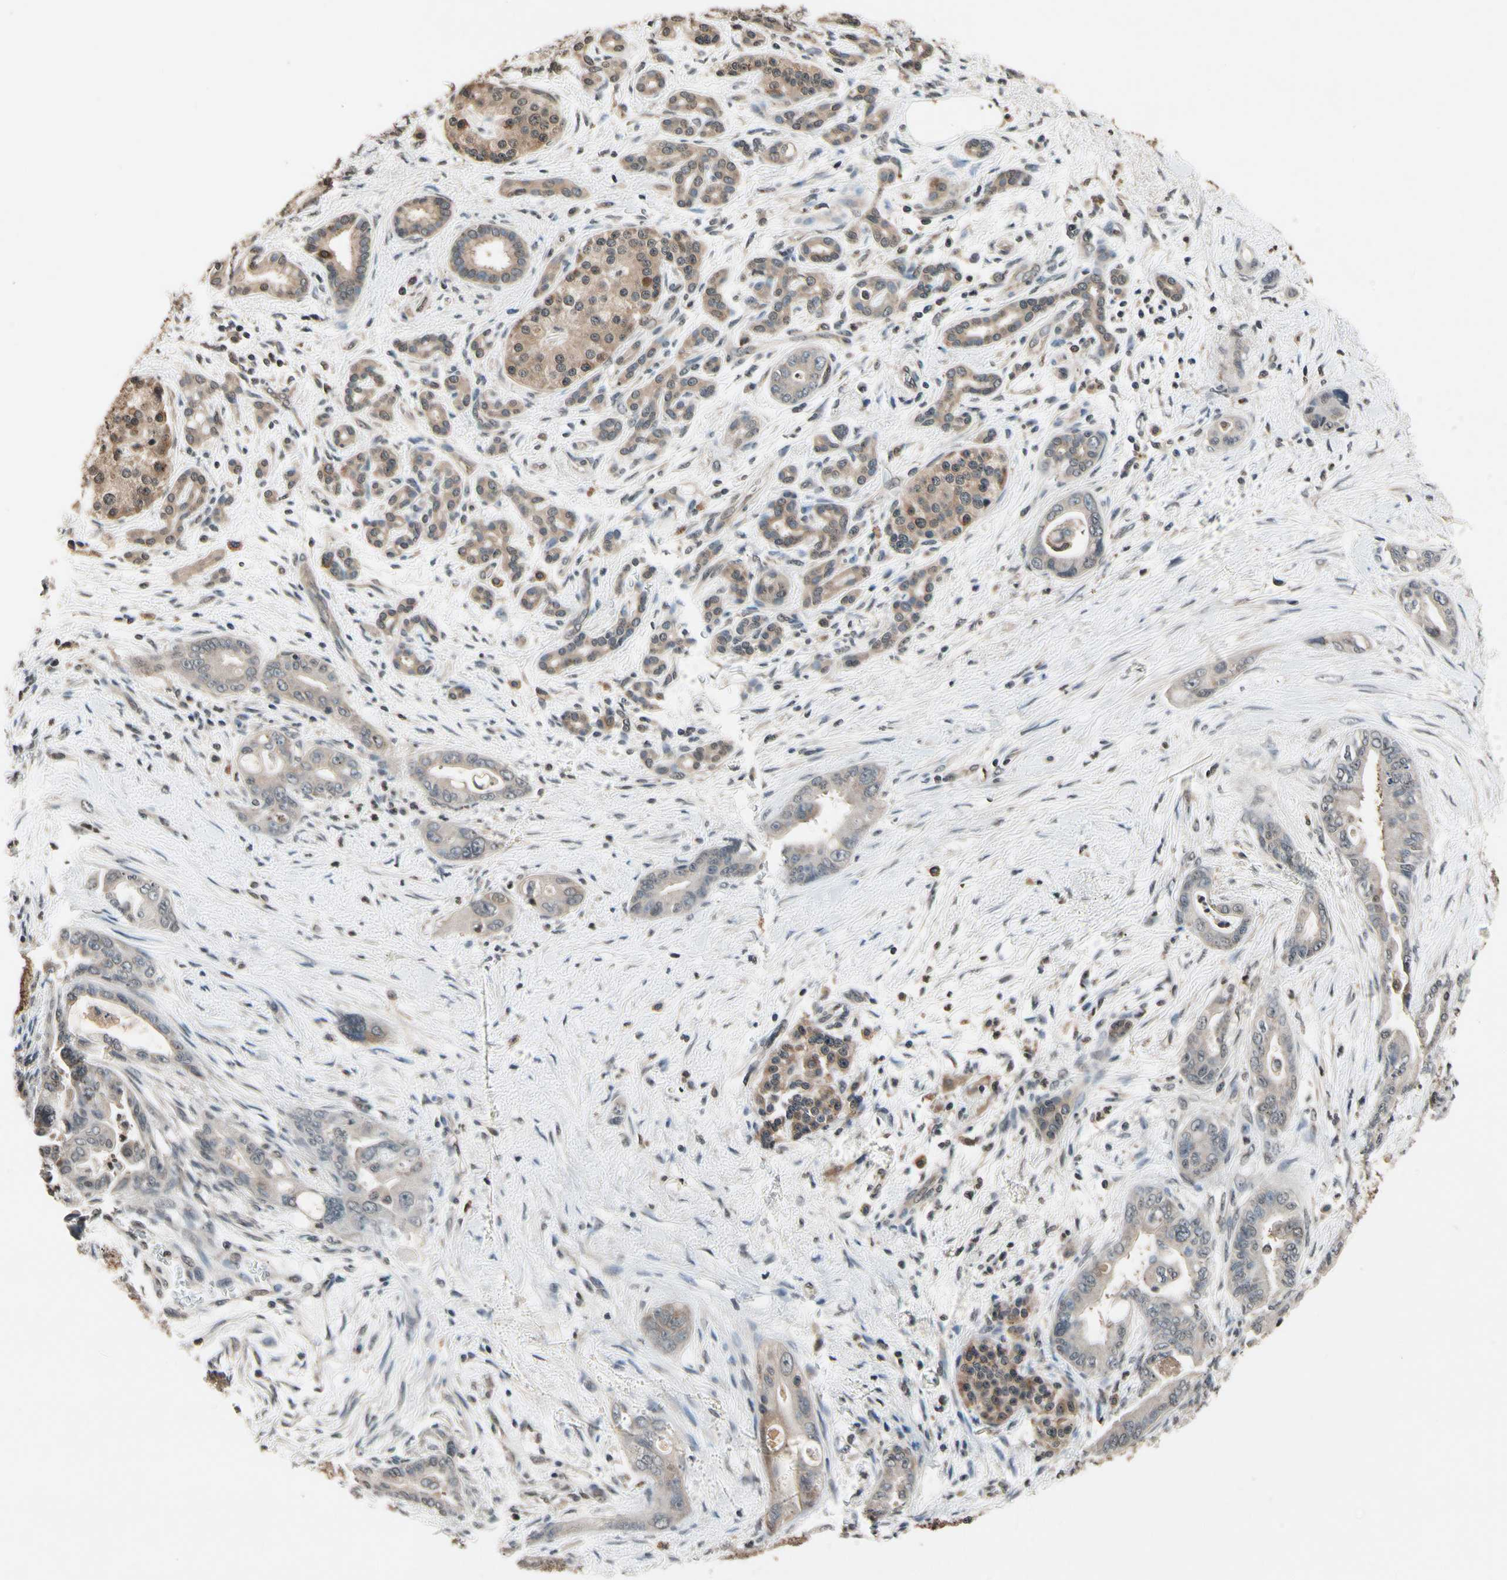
{"staining": {"intensity": "moderate", "quantity": ">75%", "location": "cytoplasmic/membranous"}, "tissue": "pancreatic cancer", "cell_type": "Tumor cells", "image_type": "cancer", "snomed": [{"axis": "morphology", "description": "Adenocarcinoma, NOS"}, {"axis": "topography", "description": "Pancreas"}], "caption": "Immunohistochemistry (IHC) photomicrograph of neoplastic tissue: human pancreatic adenocarcinoma stained using IHC exhibits medium levels of moderate protein expression localized specifically in the cytoplasmic/membranous of tumor cells, appearing as a cytoplasmic/membranous brown color.", "gene": "GCLC", "patient": {"sex": "male", "age": 70}}